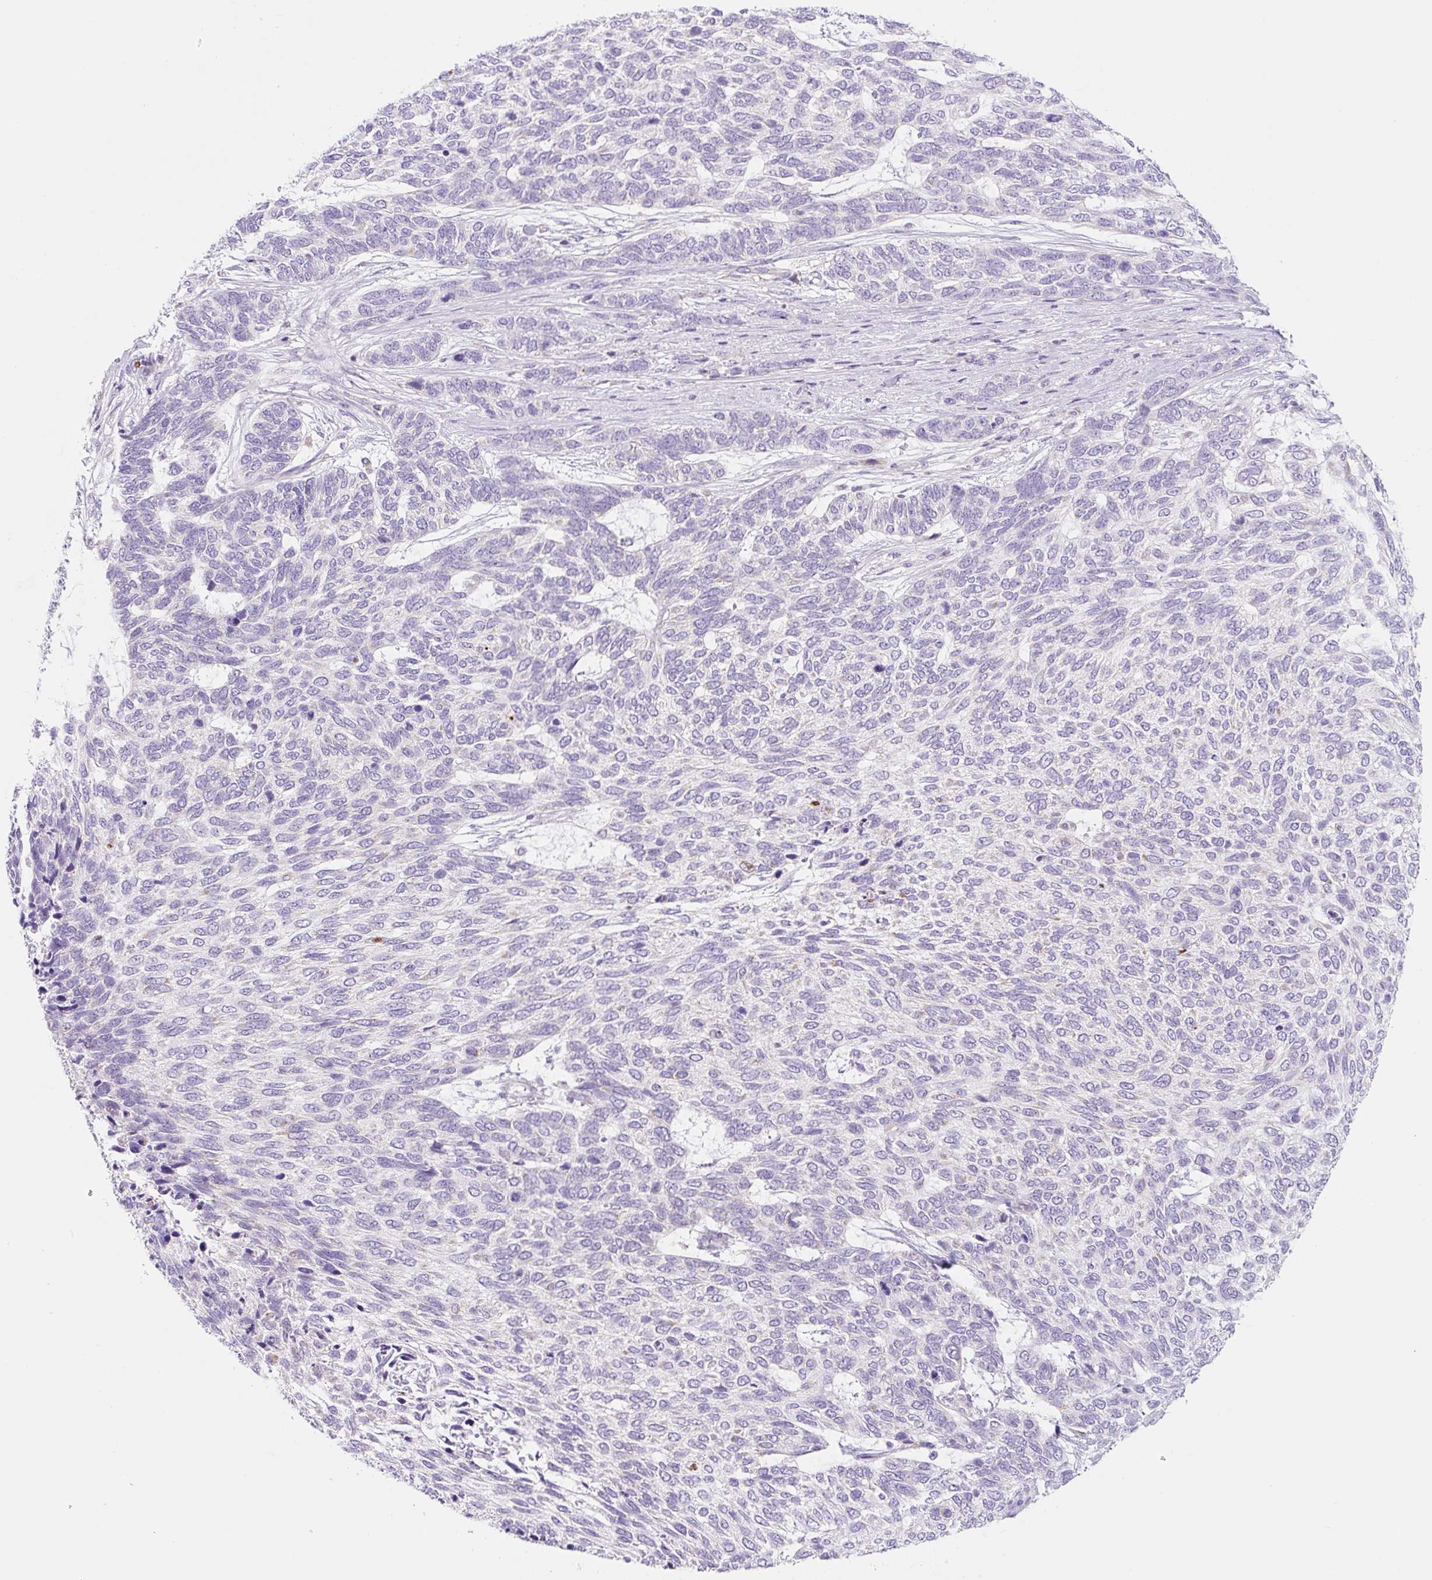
{"staining": {"intensity": "negative", "quantity": "none", "location": "none"}, "tissue": "skin cancer", "cell_type": "Tumor cells", "image_type": "cancer", "snomed": [{"axis": "morphology", "description": "Basal cell carcinoma"}, {"axis": "topography", "description": "Skin"}], "caption": "This is an IHC image of human basal cell carcinoma (skin). There is no expression in tumor cells.", "gene": "FOCAD", "patient": {"sex": "female", "age": 65}}